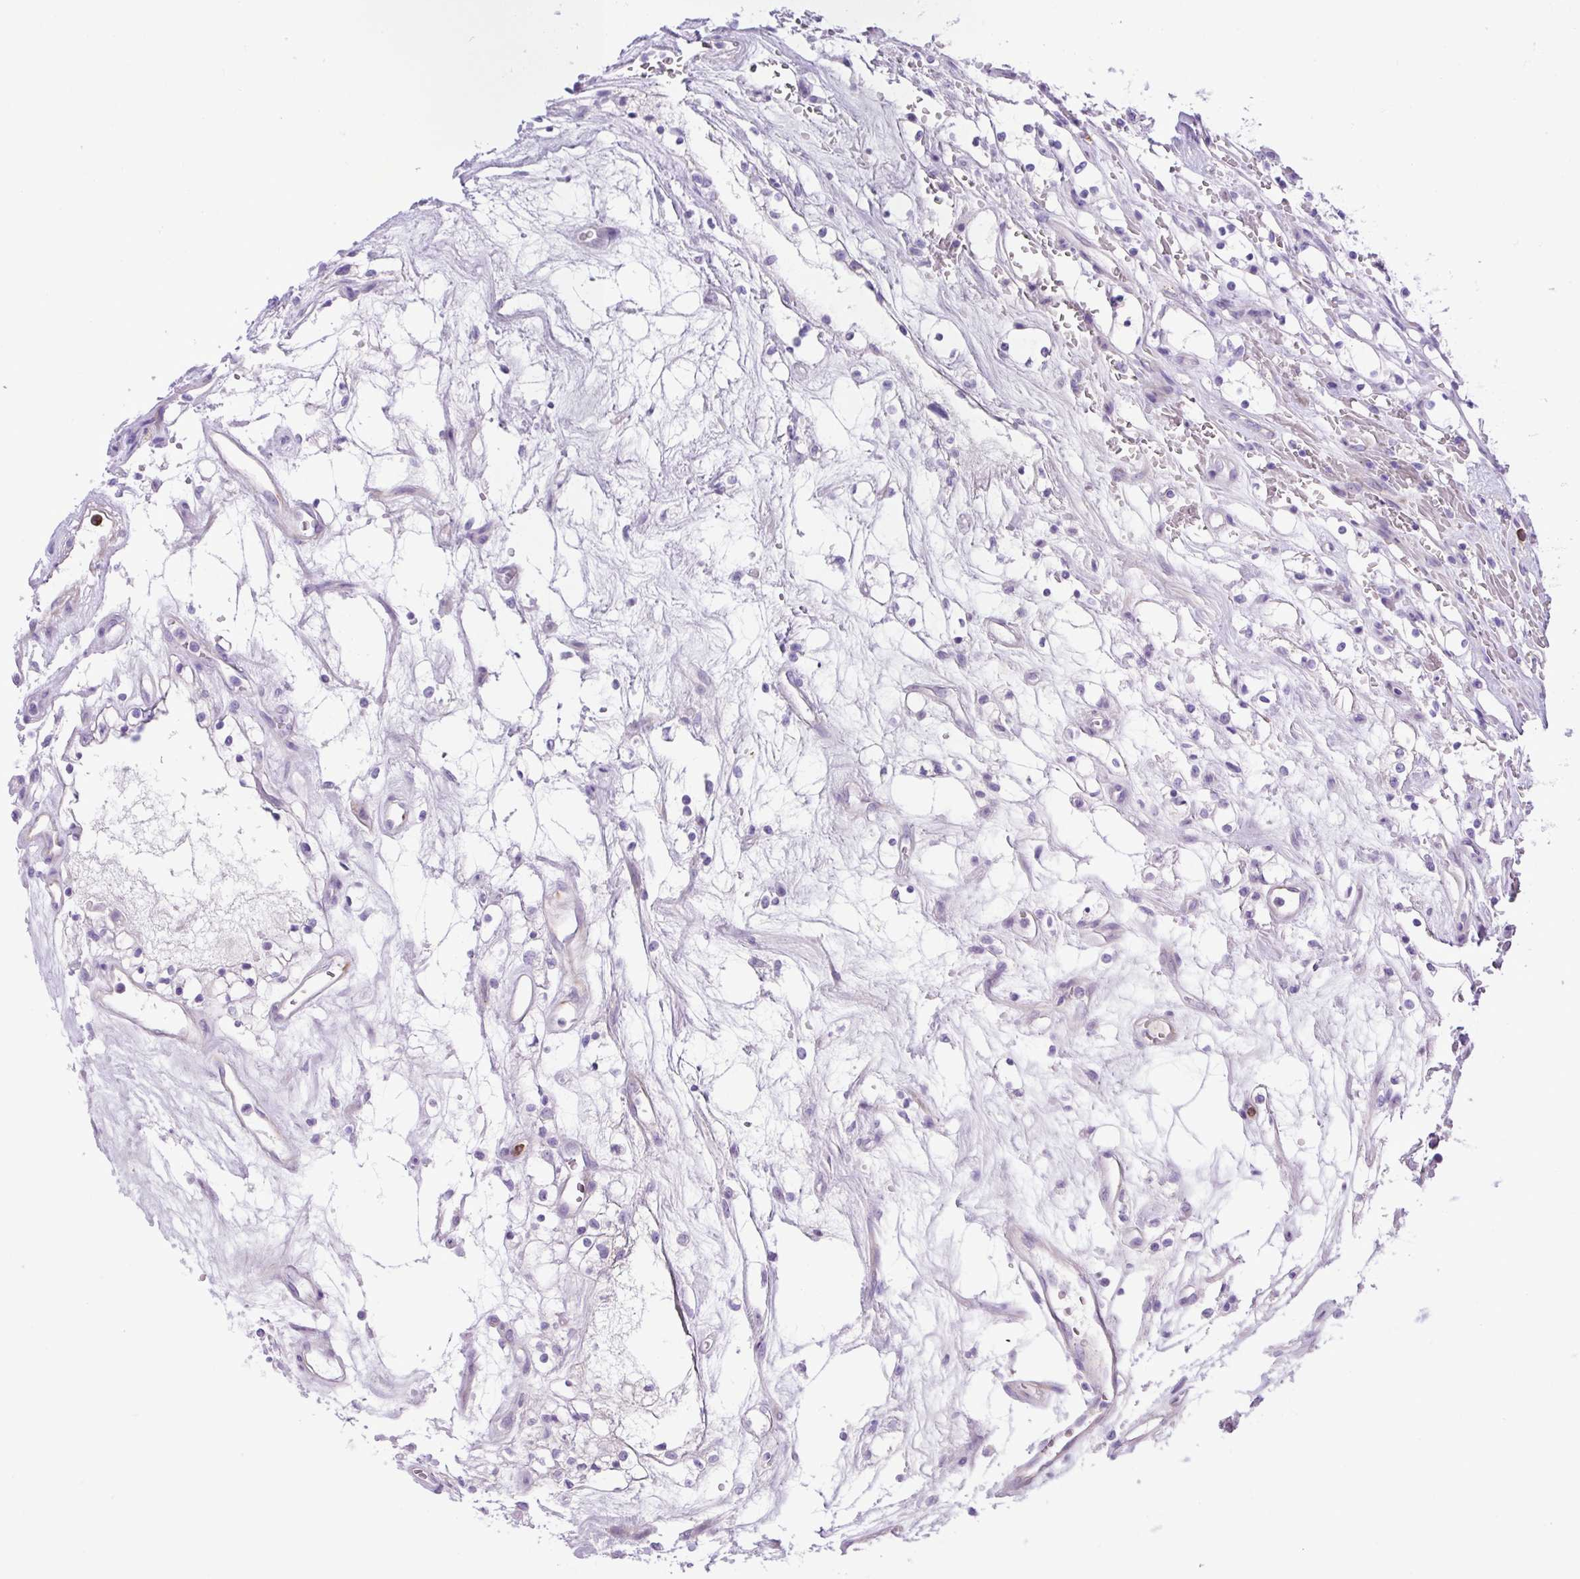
{"staining": {"intensity": "negative", "quantity": "none", "location": "none"}, "tissue": "renal cancer", "cell_type": "Tumor cells", "image_type": "cancer", "snomed": [{"axis": "morphology", "description": "Adenocarcinoma, NOS"}, {"axis": "topography", "description": "Kidney"}], "caption": "This image is of renal adenocarcinoma stained with immunohistochemistry to label a protein in brown with the nuclei are counter-stained blue. There is no expression in tumor cells.", "gene": "VWA7", "patient": {"sex": "female", "age": 69}}